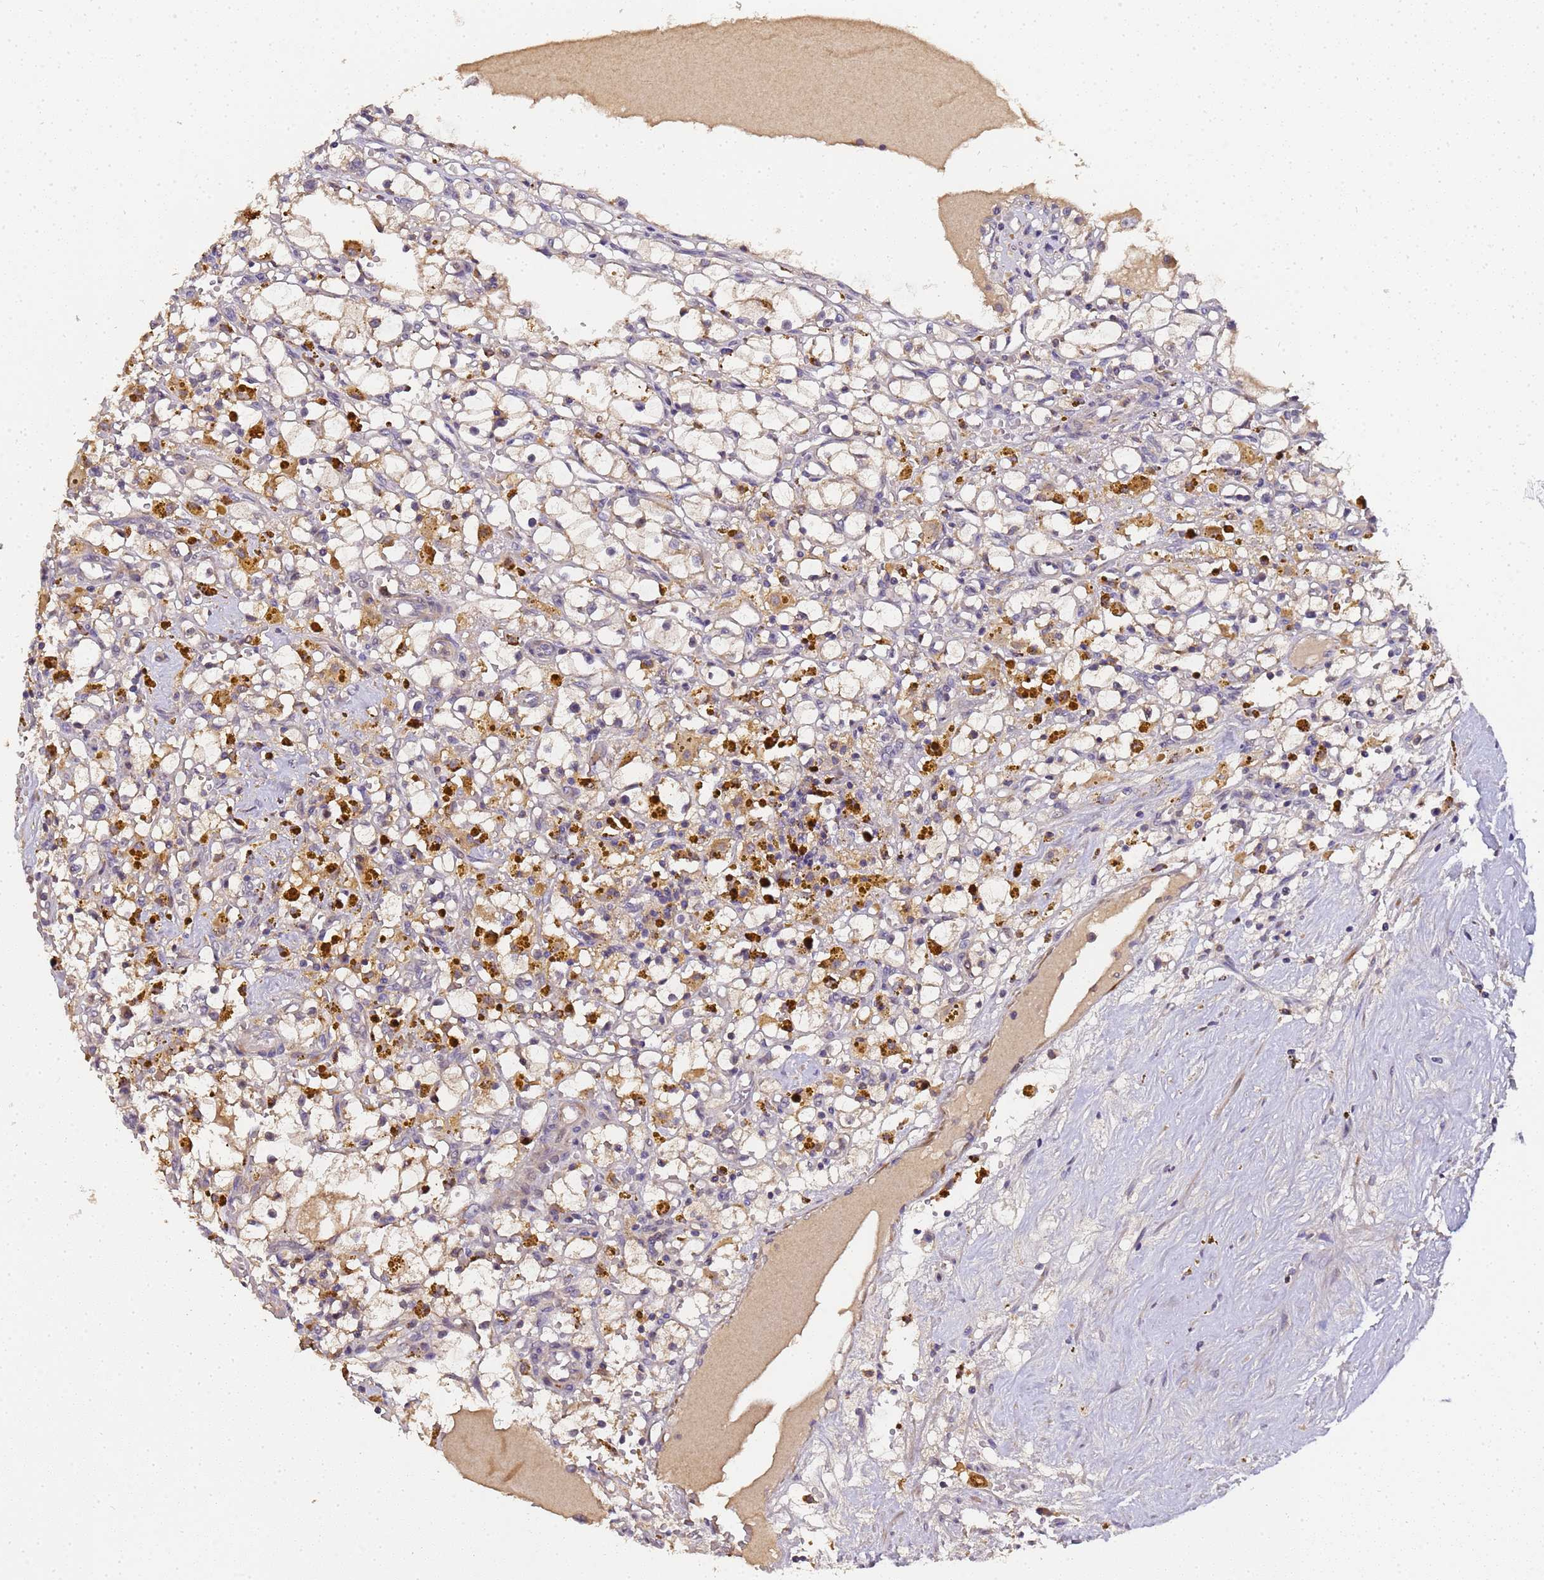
{"staining": {"intensity": "weak", "quantity": "<25%", "location": "cytoplasmic/membranous"}, "tissue": "renal cancer", "cell_type": "Tumor cells", "image_type": "cancer", "snomed": [{"axis": "morphology", "description": "Adenocarcinoma, NOS"}, {"axis": "topography", "description": "Kidney"}], "caption": "This is an immunohistochemistry image of renal adenocarcinoma. There is no staining in tumor cells.", "gene": "LGI4", "patient": {"sex": "male", "age": 56}}